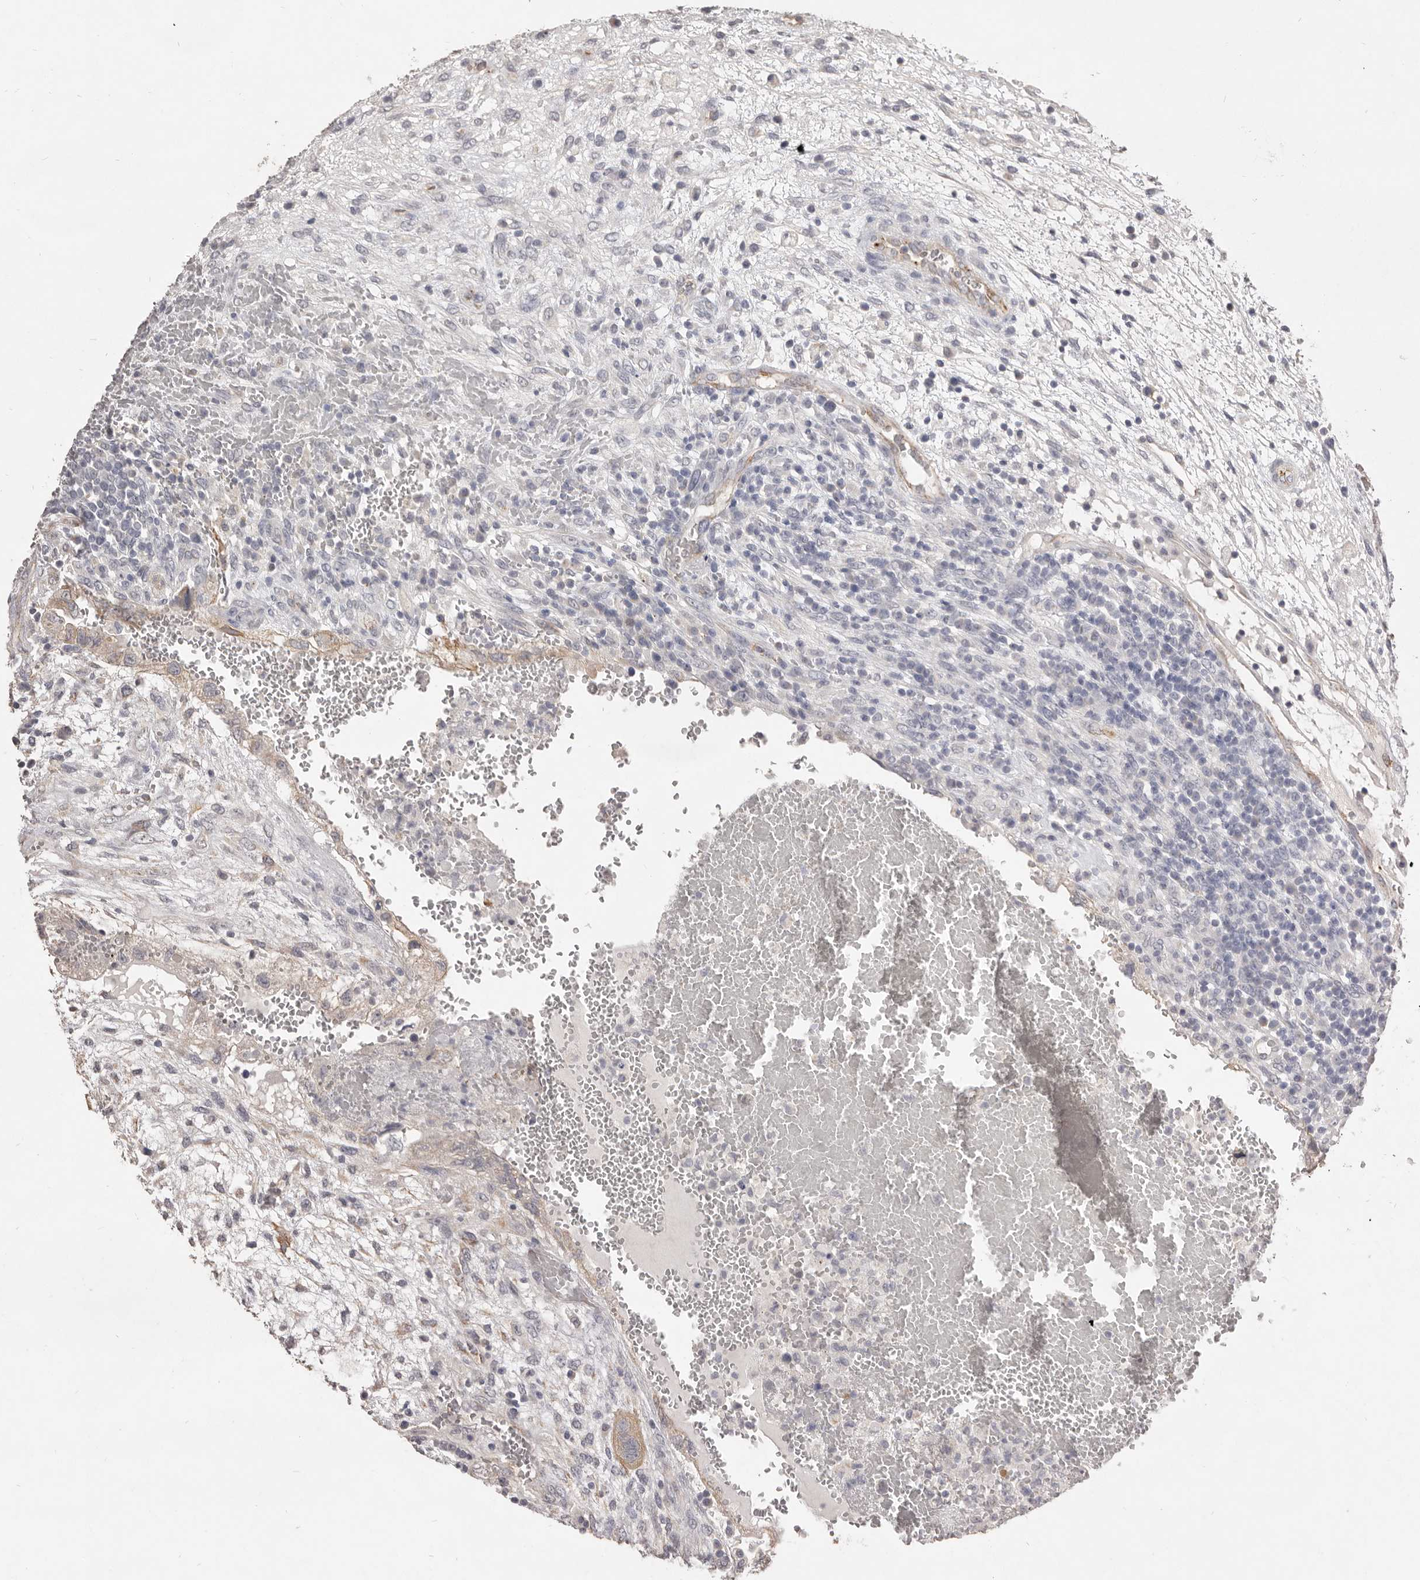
{"staining": {"intensity": "weak", "quantity": "<25%", "location": "cytoplasmic/membranous"}, "tissue": "testis cancer", "cell_type": "Tumor cells", "image_type": "cancer", "snomed": [{"axis": "morphology", "description": "Carcinoma, Embryonal, NOS"}, {"axis": "topography", "description": "Testis"}], "caption": "A micrograph of human testis cancer is negative for staining in tumor cells.", "gene": "ZYG11B", "patient": {"sex": "male", "age": 36}}